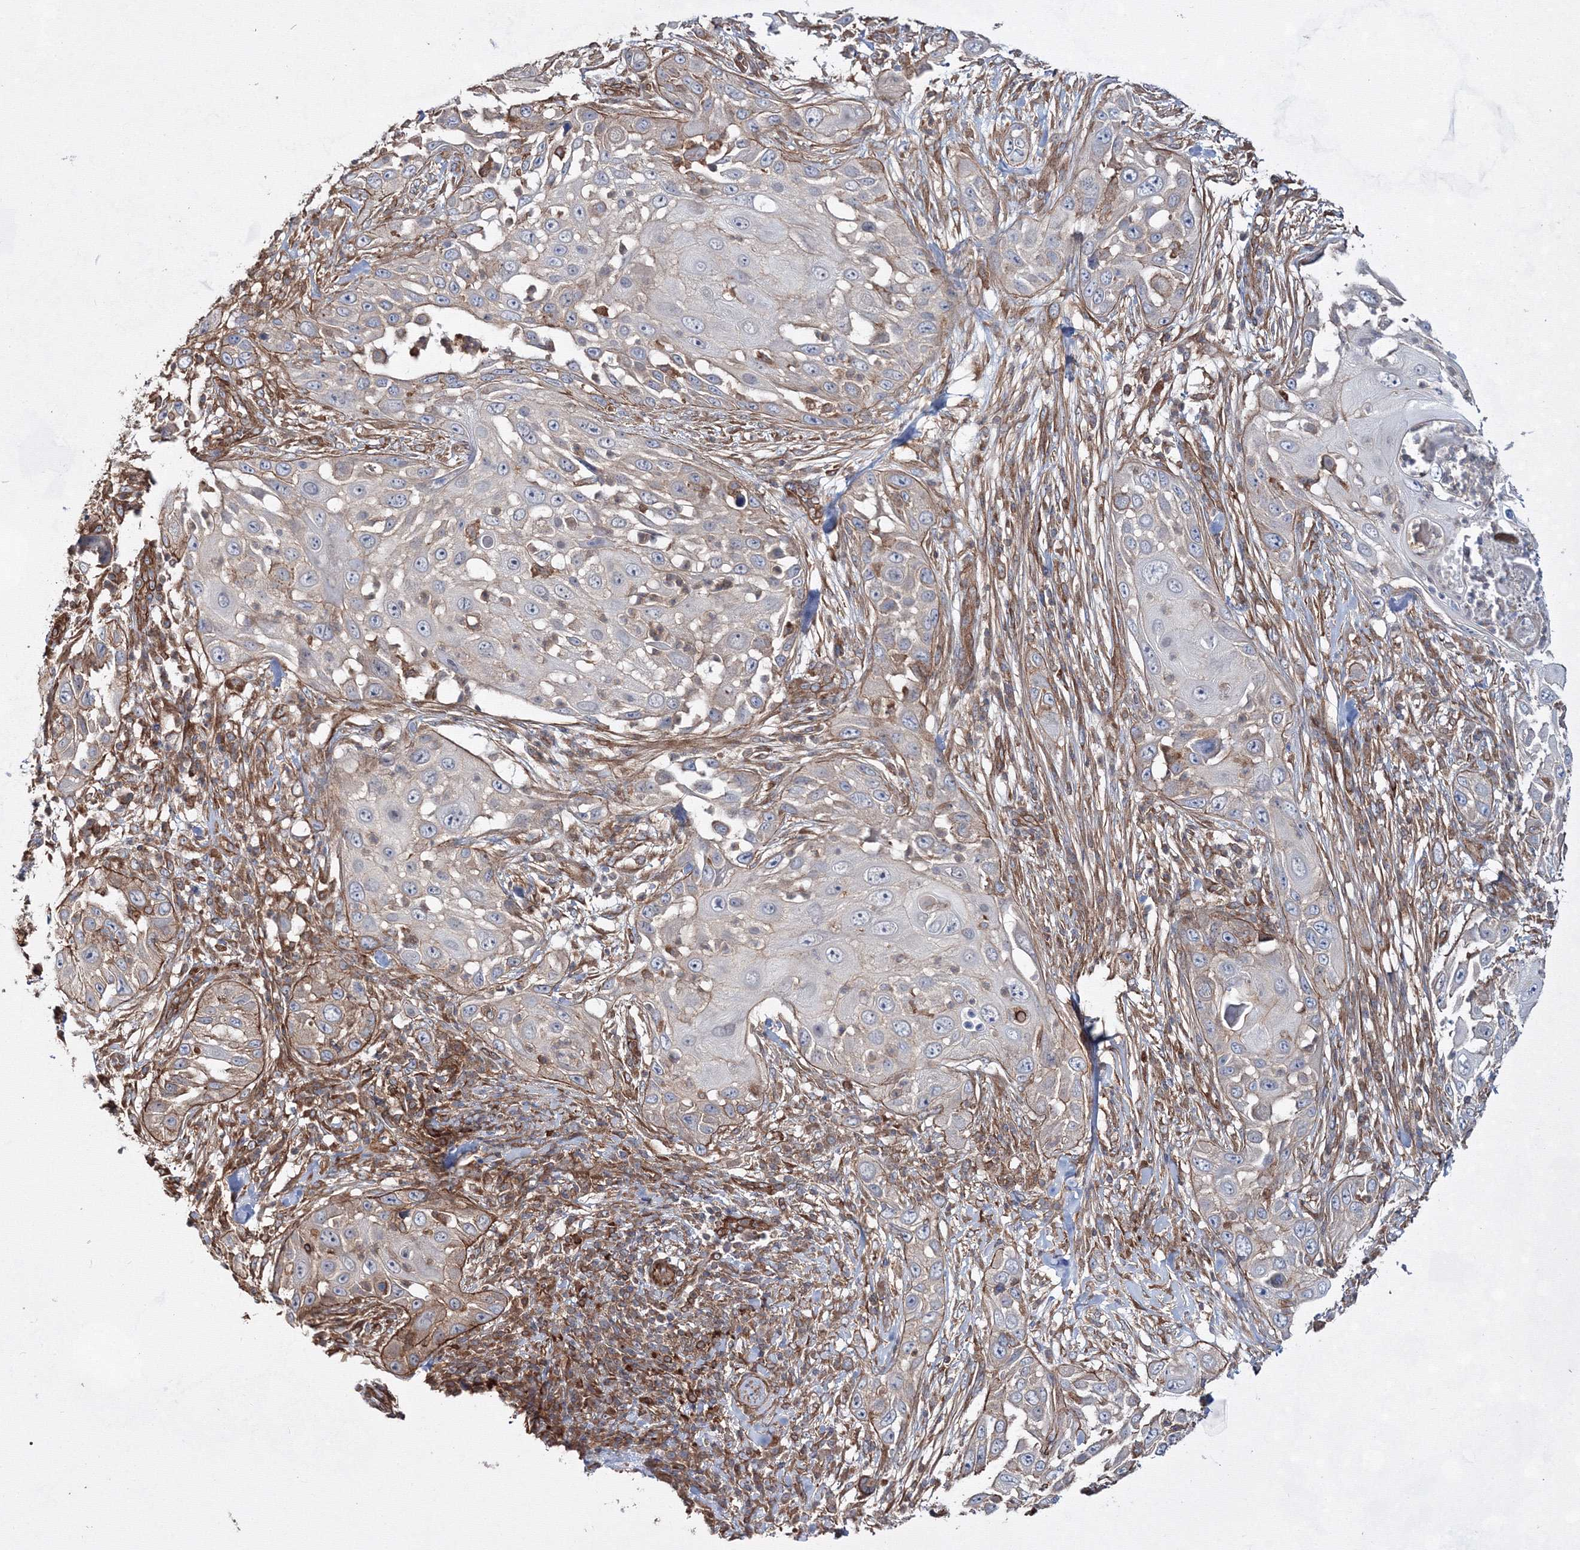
{"staining": {"intensity": "moderate", "quantity": "<25%", "location": "cytoplasmic/membranous"}, "tissue": "skin cancer", "cell_type": "Tumor cells", "image_type": "cancer", "snomed": [{"axis": "morphology", "description": "Squamous cell carcinoma, NOS"}, {"axis": "topography", "description": "Skin"}], "caption": "A brown stain shows moderate cytoplasmic/membranous staining of a protein in skin cancer (squamous cell carcinoma) tumor cells. Nuclei are stained in blue.", "gene": "EXOC6", "patient": {"sex": "female", "age": 44}}